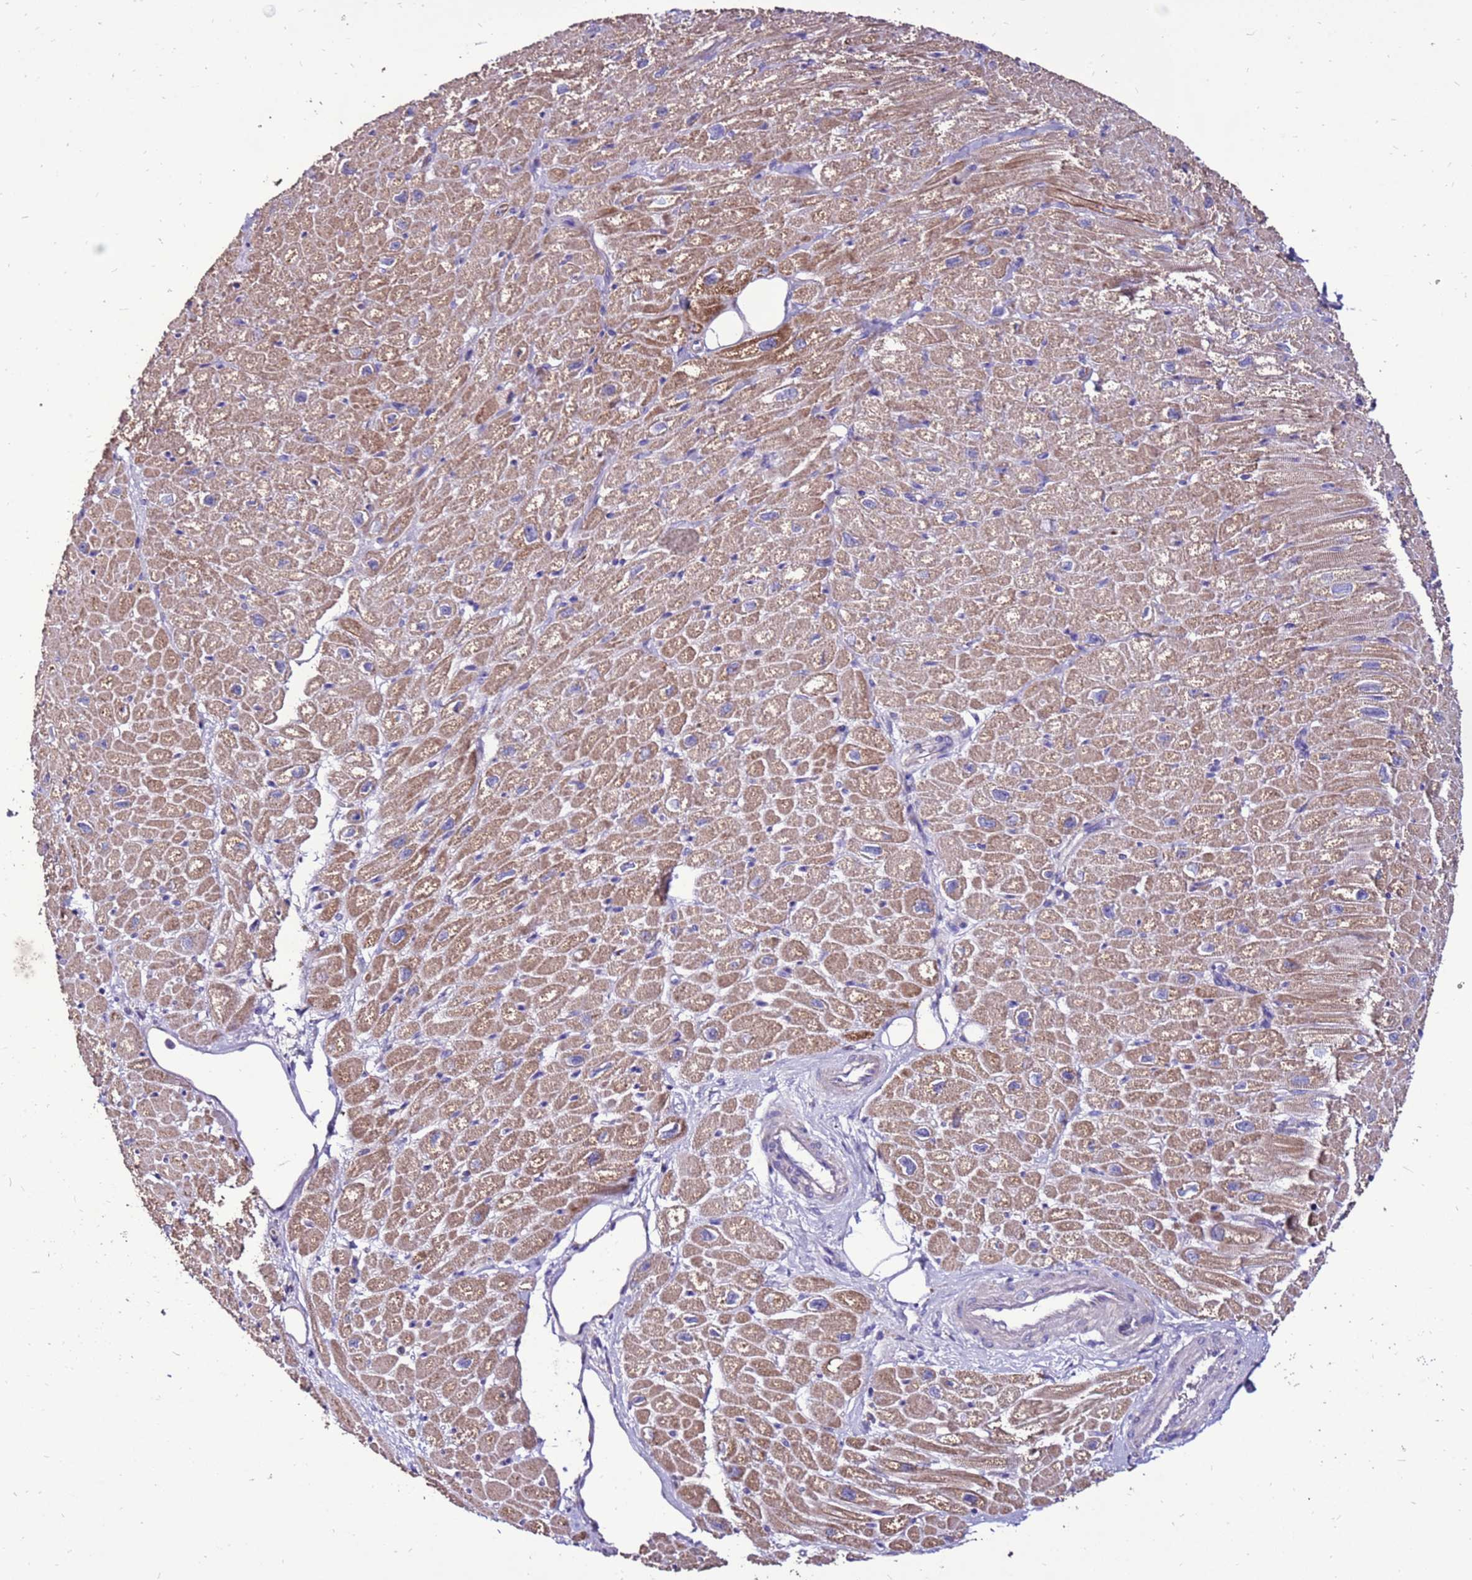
{"staining": {"intensity": "moderate", "quantity": ">75%", "location": "cytoplasmic/membranous"}, "tissue": "heart muscle", "cell_type": "Cardiomyocytes", "image_type": "normal", "snomed": [{"axis": "morphology", "description": "Normal tissue, NOS"}, {"axis": "topography", "description": "Heart"}], "caption": "Immunohistochemical staining of benign heart muscle shows >75% levels of moderate cytoplasmic/membranous protein positivity in approximately >75% of cardiomyocytes. The staining was performed using DAB, with brown indicating positive protein expression. Nuclei are stained blue with hematoxylin.", "gene": "SPSB3", "patient": {"sex": "male", "age": 50}}